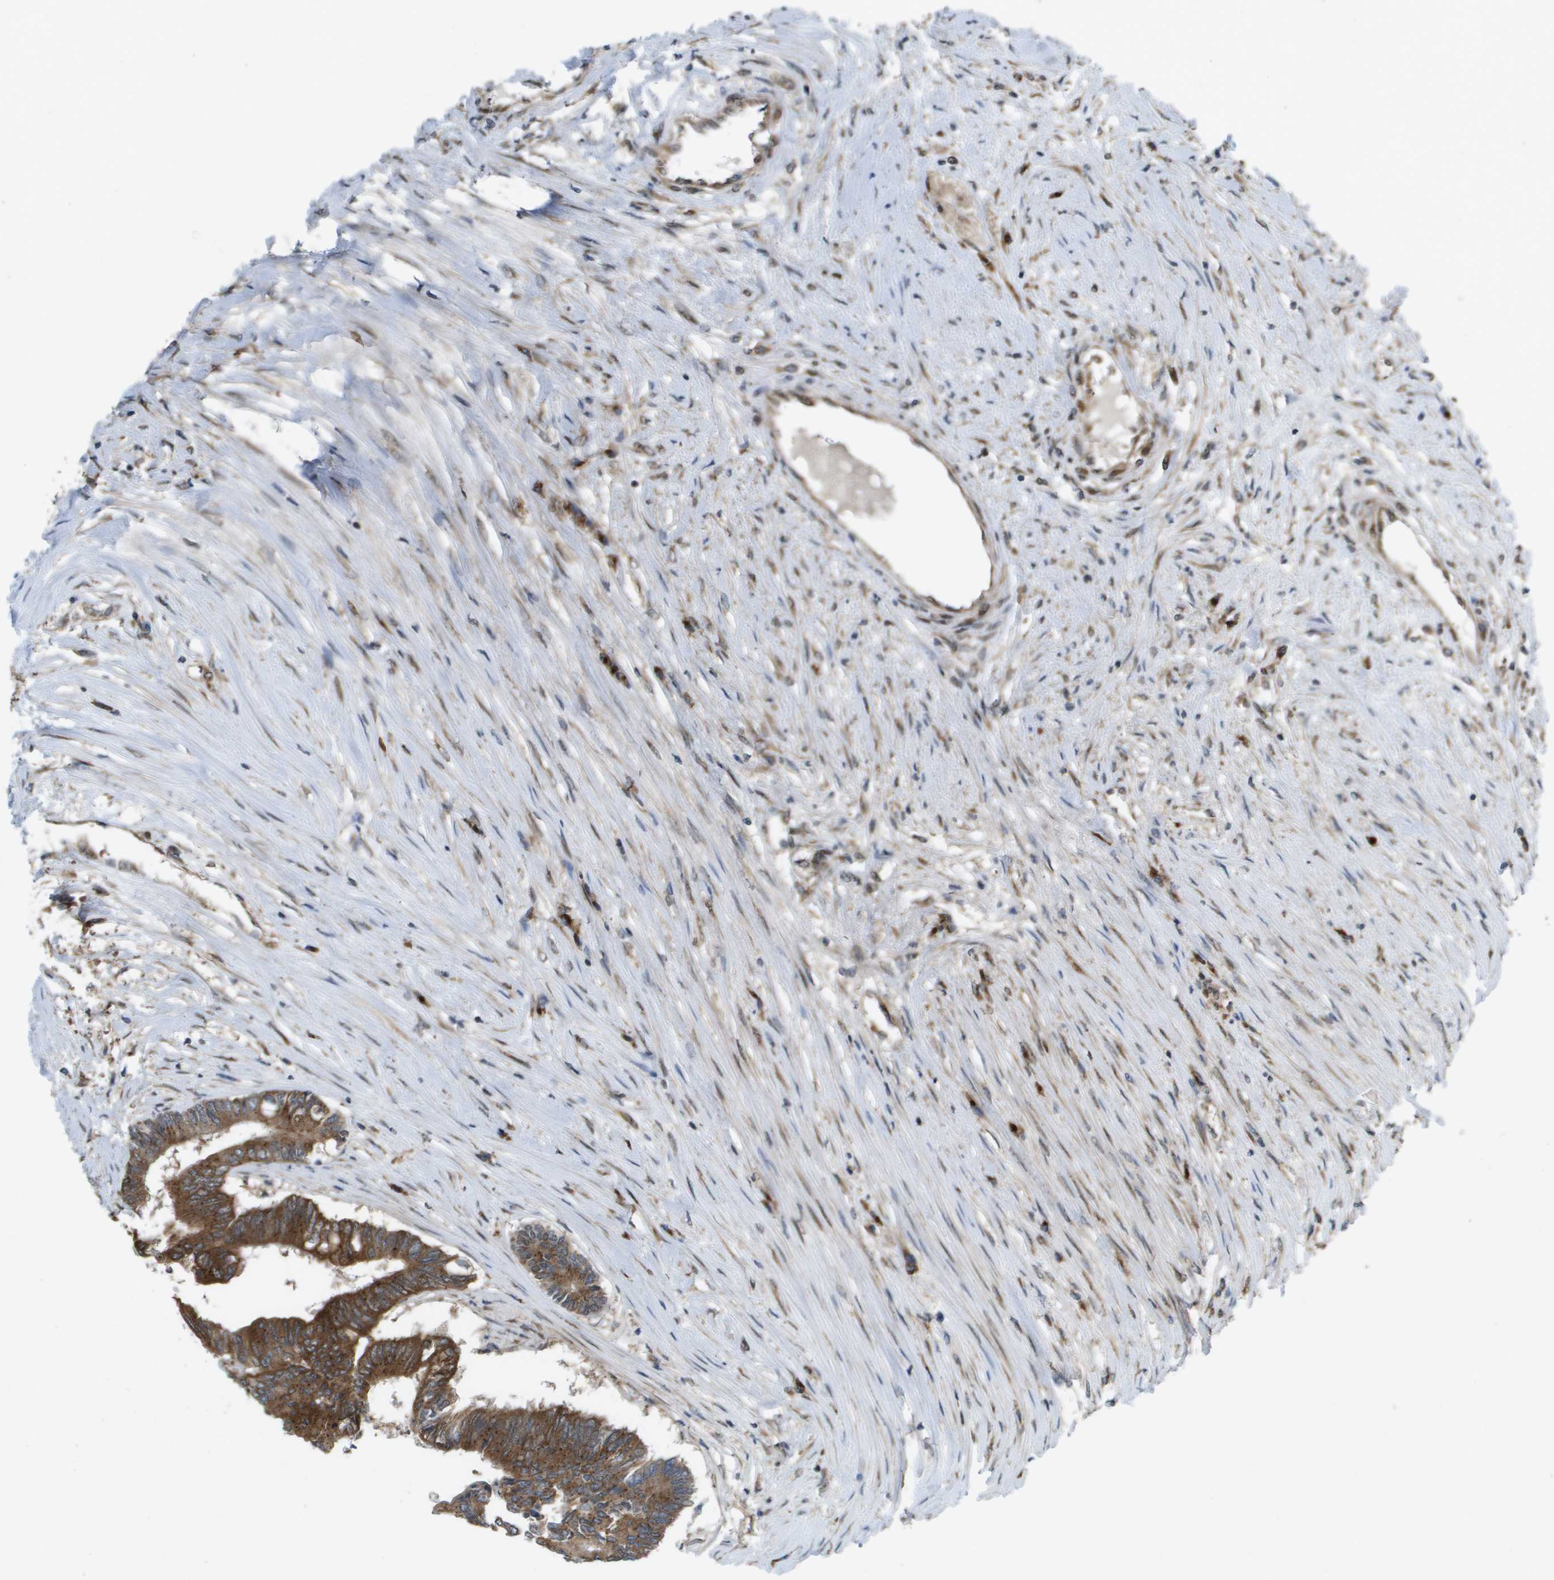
{"staining": {"intensity": "strong", "quantity": ">75%", "location": "cytoplasmic/membranous"}, "tissue": "colorectal cancer", "cell_type": "Tumor cells", "image_type": "cancer", "snomed": [{"axis": "morphology", "description": "Adenocarcinoma, NOS"}, {"axis": "topography", "description": "Rectum"}], "caption": "Adenocarcinoma (colorectal) was stained to show a protein in brown. There is high levels of strong cytoplasmic/membranous positivity in about >75% of tumor cells.", "gene": "IFNLR1", "patient": {"sex": "male", "age": 63}}